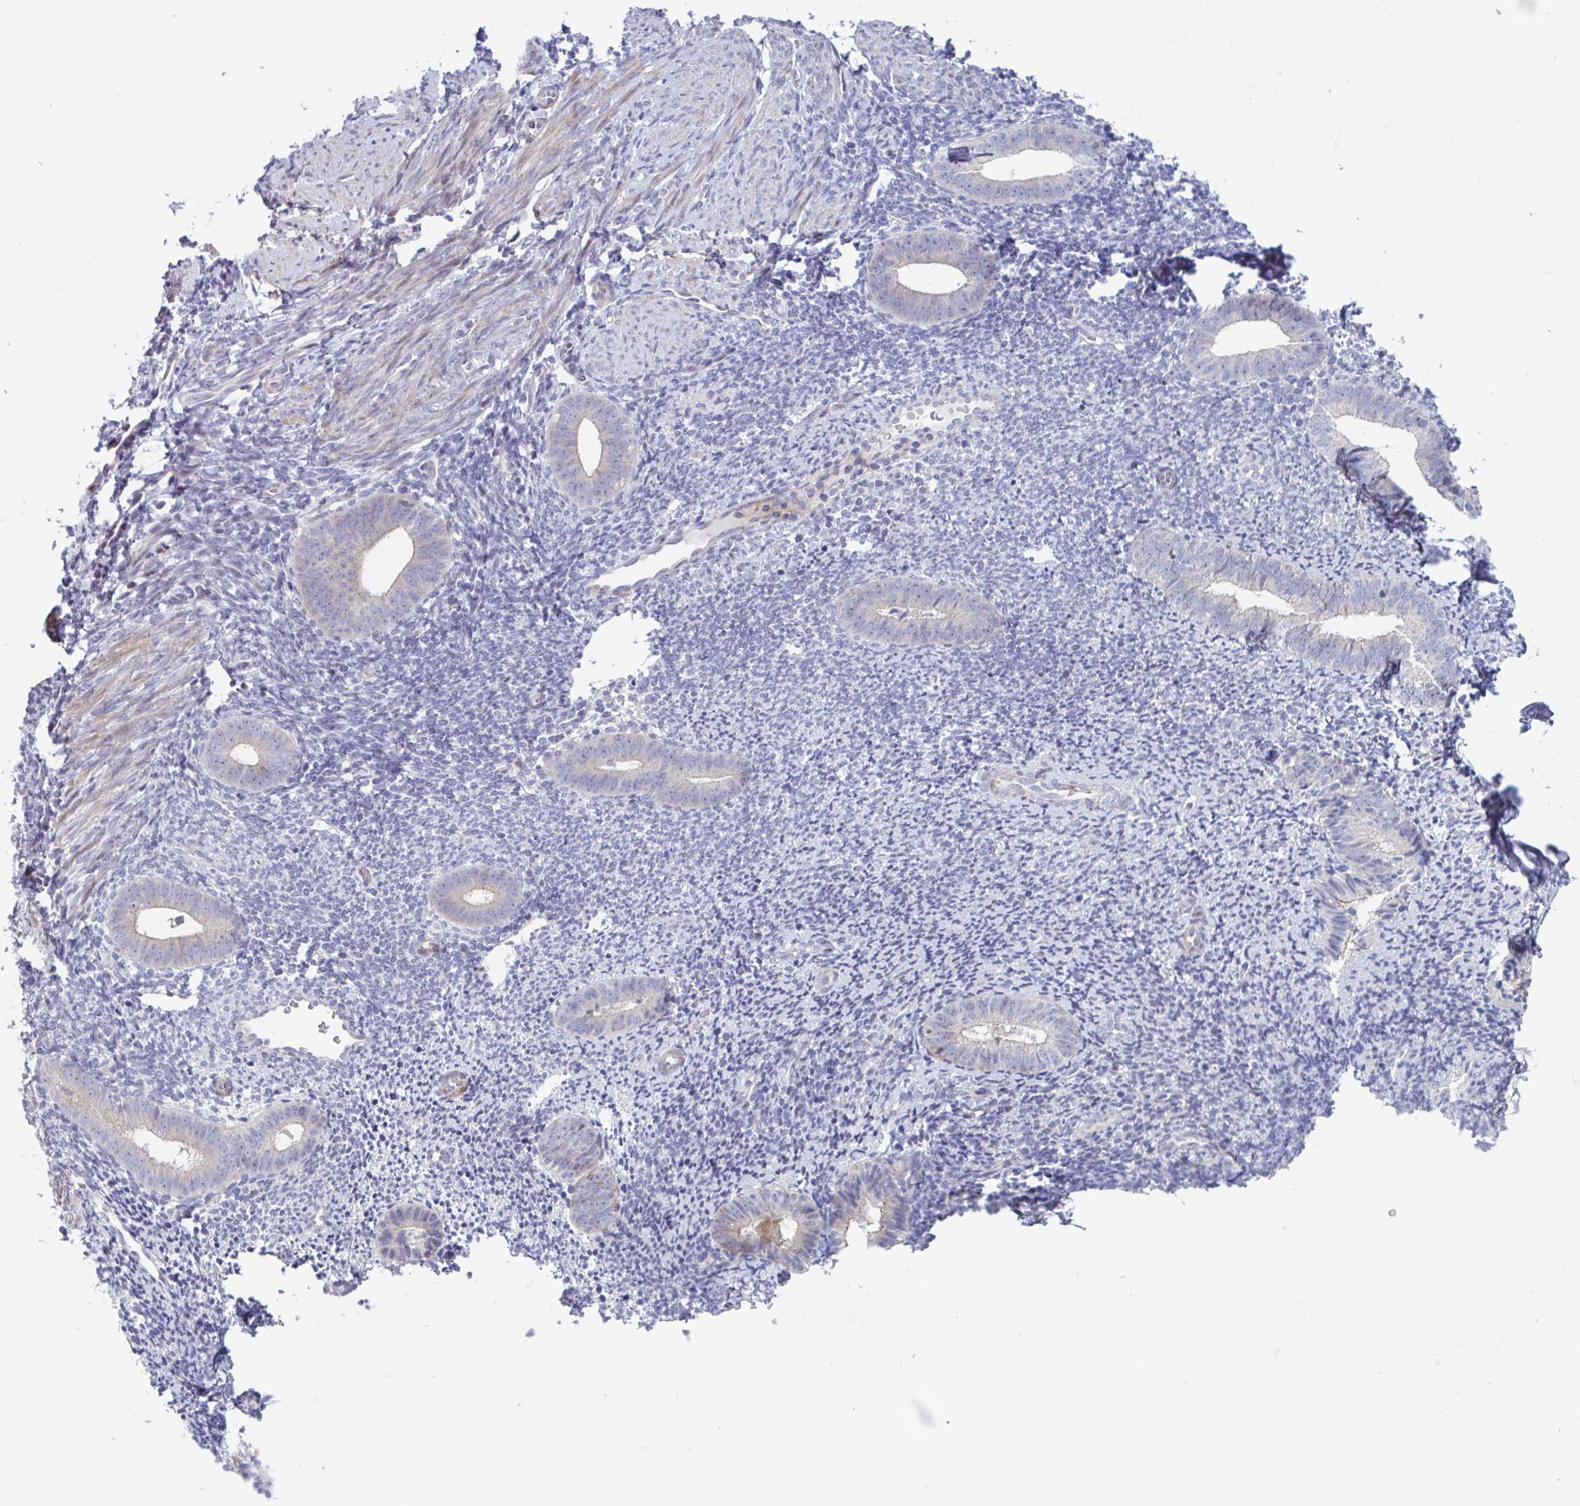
{"staining": {"intensity": "negative", "quantity": "none", "location": "none"}, "tissue": "endometrium", "cell_type": "Cells in endometrial stroma", "image_type": "normal", "snomed": [{"axis": "morphology", "description": "Normal tissue, NOS"}, {"axis": "topography", "description": "Endometrium"}], "caption": "Cells in endometrial stroma show no significant positivity in unremarkable endometrium.", "gene": "DUXA", "patient": {"sex": "female", "age": 39}}